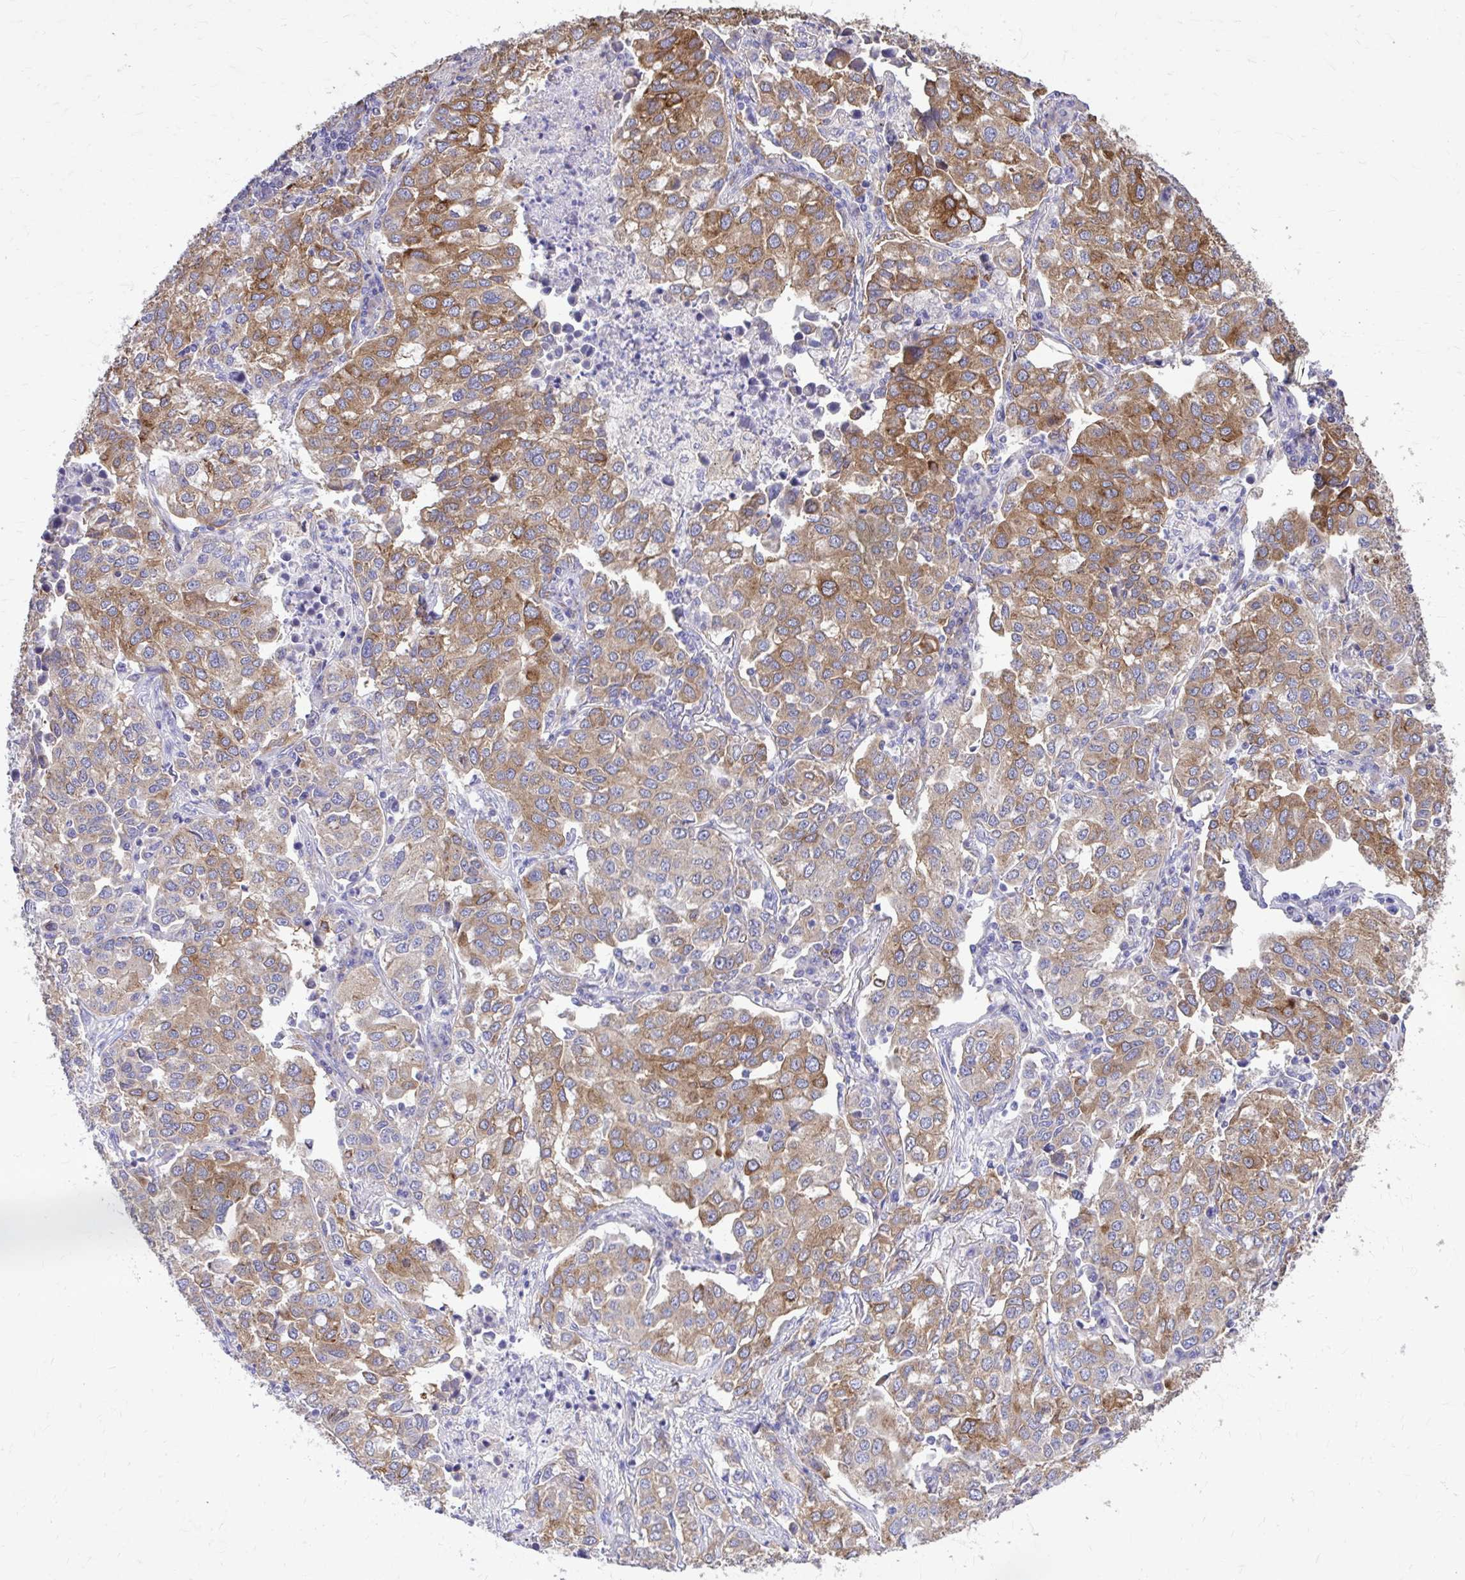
{"staining": {"intensity": "strong", "quantity": "25%-75%", "location": "cytoplasmic/membranous"}, "tissue": "lung cancer", "cell_type": "Tumor cells", "image_type": "cancer", "snomed": [{"axis": "morphology", "description": "Adenocarcinoma, NOS"}, {"axis": "morphology", "description": "Adenocarcinoma, metastatic, NOS"}, {"axis": "topography", "description": "Lymph node"}, {"axis": "topography", "description": "Lung"}], "caption": "Lung cancer tissue displays strong cytoplasmic/membranous staining in about 25%-75% of tumor cells (Brightfield microscopy of DAB IHC at high magnification).", "gene": "EPB41L1", "patient": {"sex": "female", "age": 65}}